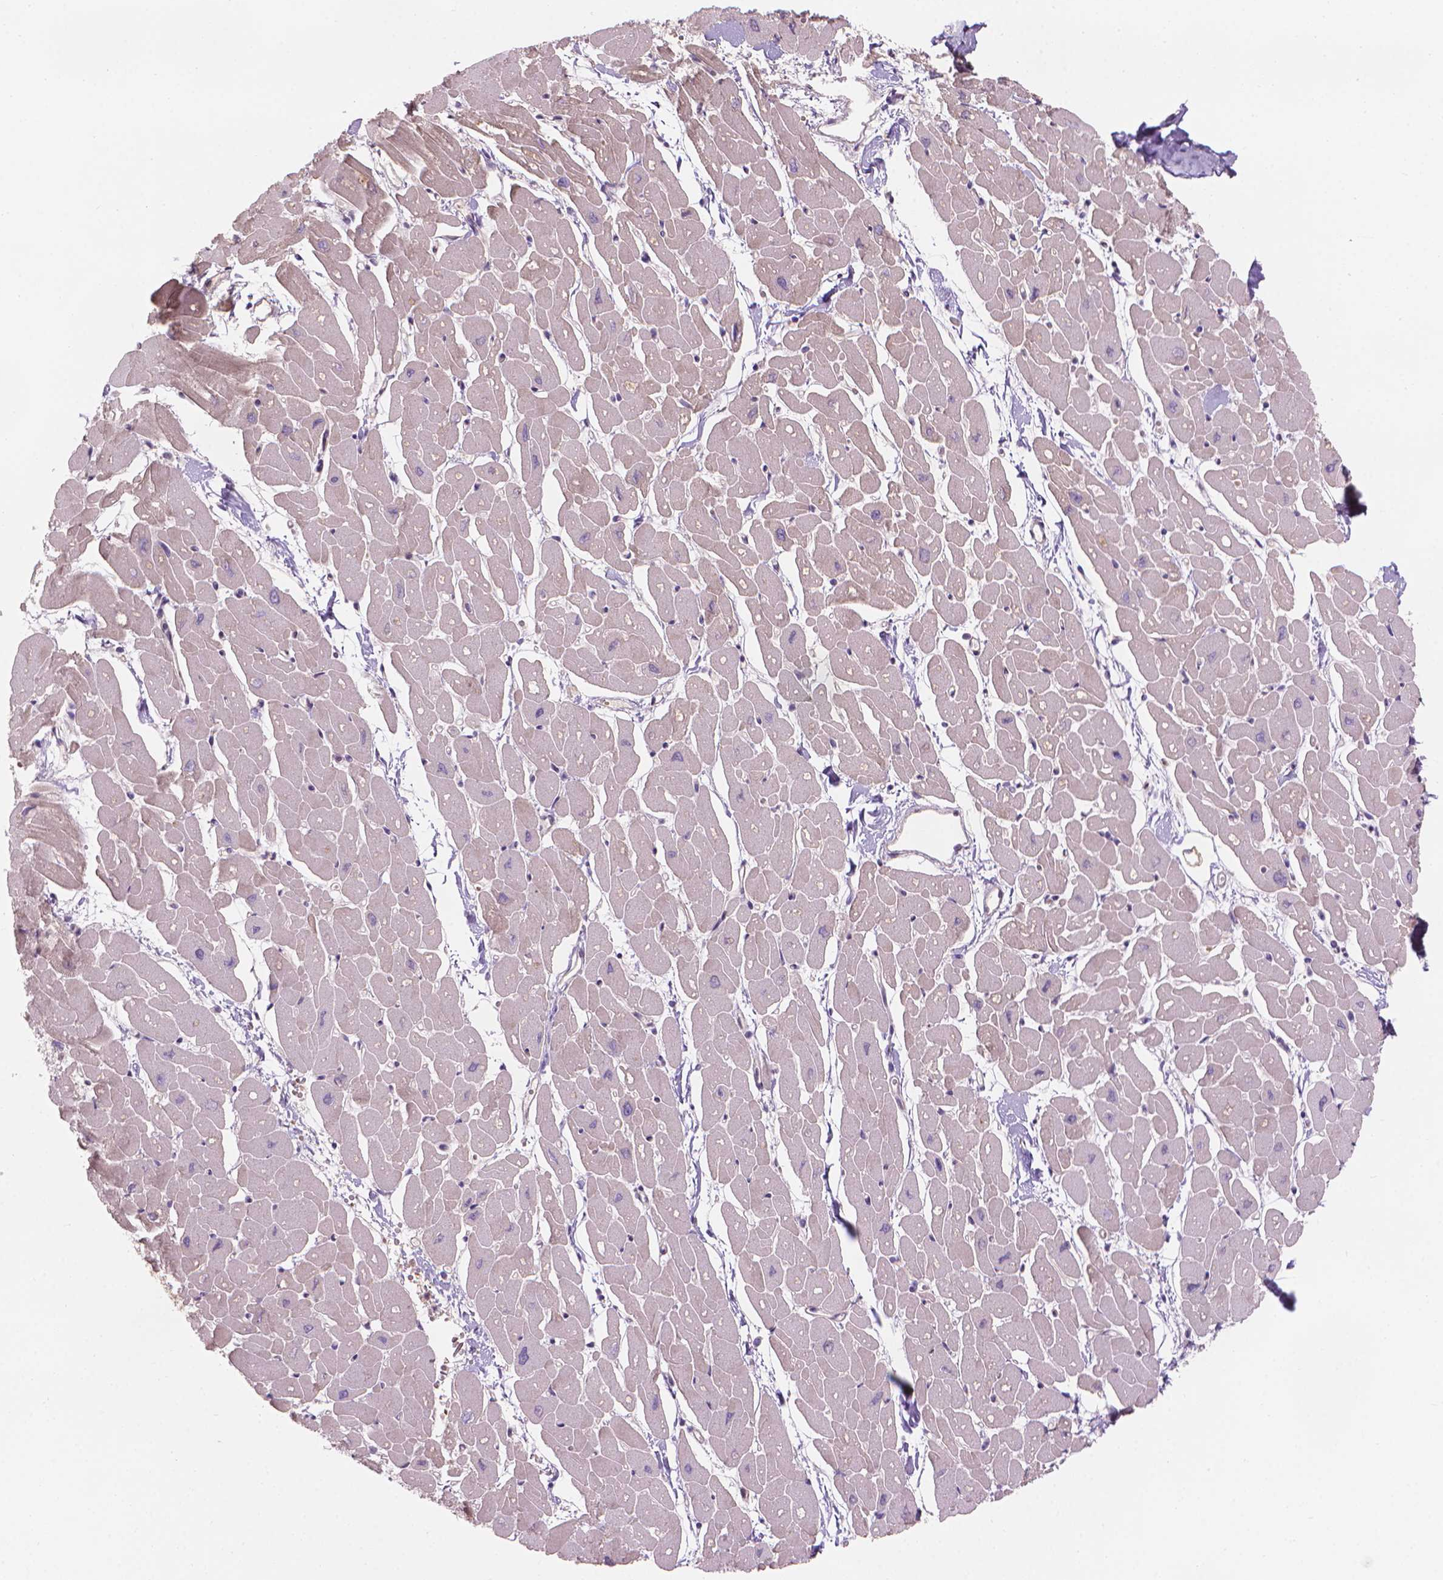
{"staining": {"intensity": "weak", "quantity": "<25%", "location": "cytoplasmic/membranous"}, "tissue": "heart muscle", "cell_type": "Cardiomyocytes", "image_type": "normal", "snomed": [{"axis": "morphology", "description": "Normal tissue, NOS"}, {"axis": "topography", "description": "Heart"}], "caption": "This is an immunohistochemistry (IHC) image of benign human heart muscle. There is no staining in cardiomyocytes.", "gene": "IFFO1", "patient": {"sex": "male", "age": 57}}